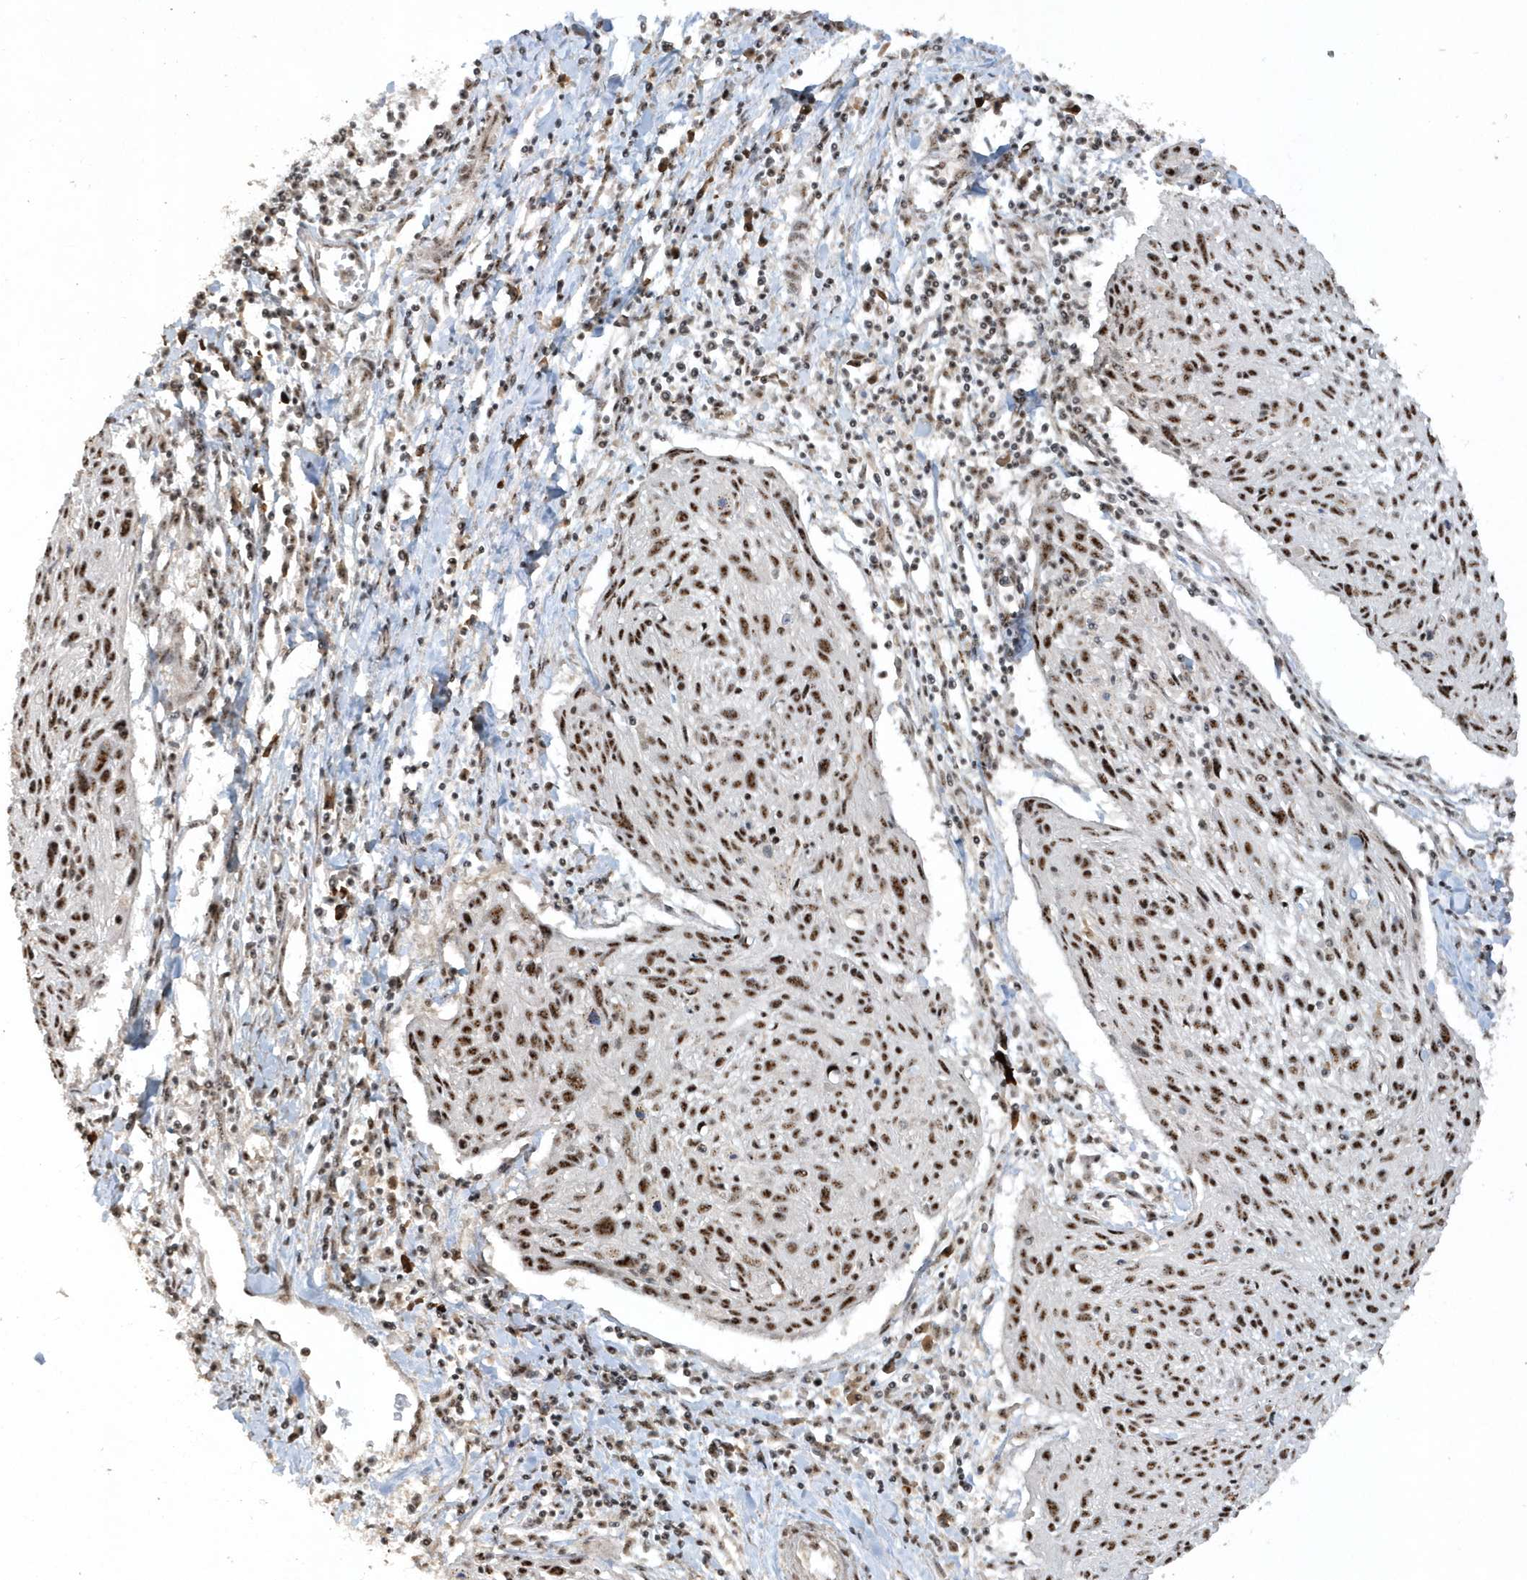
{"staining": {"intensity": "strong", "quantity": ">75%", "location": "nuclear"}, "tissue": "cervical cancer", "cell_type": "Tumor cells", "image_type": "cancer", "snomed": [{"axis": "morphology", "description": "Squamous cell carcinoma, NOS"}, {"axis": "topography", "description": "Cervix"}], "caption": "Cervical cancer (squamous cell carcinoma) was stained to show a protein in brown. There is high levels of strong nuclear staining in approximately >75% of tumor cells. (brown staining indicates protein expression, while blue staining denotes nuclei).", "gene": "POLR3B", "patient": {"sex": "female", "age": 51}}